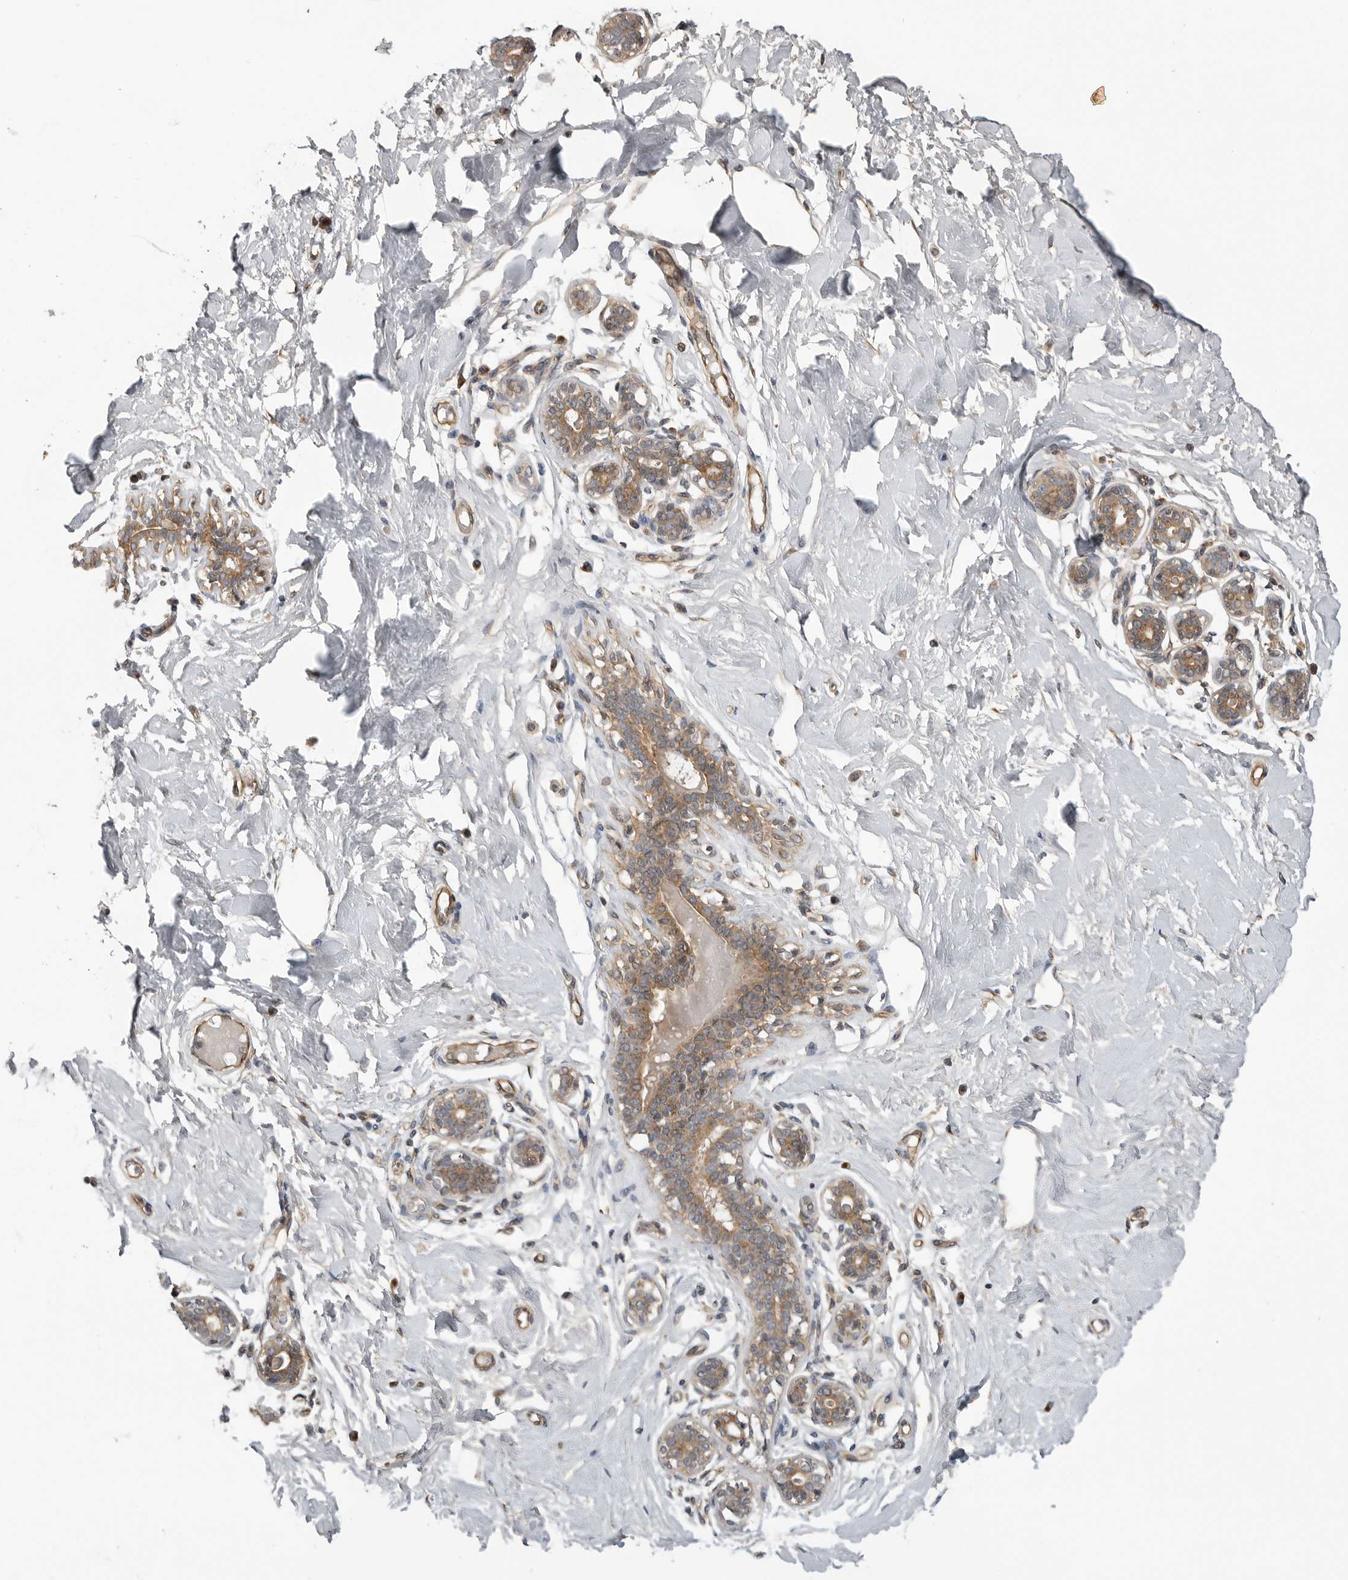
{"staining": {"intensity": "negative", "quantity": "none", "location": "none"}, "tissue": "breast", "cell_type": "Adipocytes", "image_type": "normal", "snomed": [{"axis": "morphology", "description": "Normal tissue, NOS"}, {"axis": "morphology", "description": "Adenoma, NOS"}, {"axis": "topography", "description": "Breast"}], "caption": "Image shows no significant protein expression in adipocytes of benign breast. Brightfield microscopy of IHC stained with DAB (brown) and hematoxylin (blue), captured at high magnification.", "gene": "LRRC45", "patient": {"sex": "female", "age": 23}}